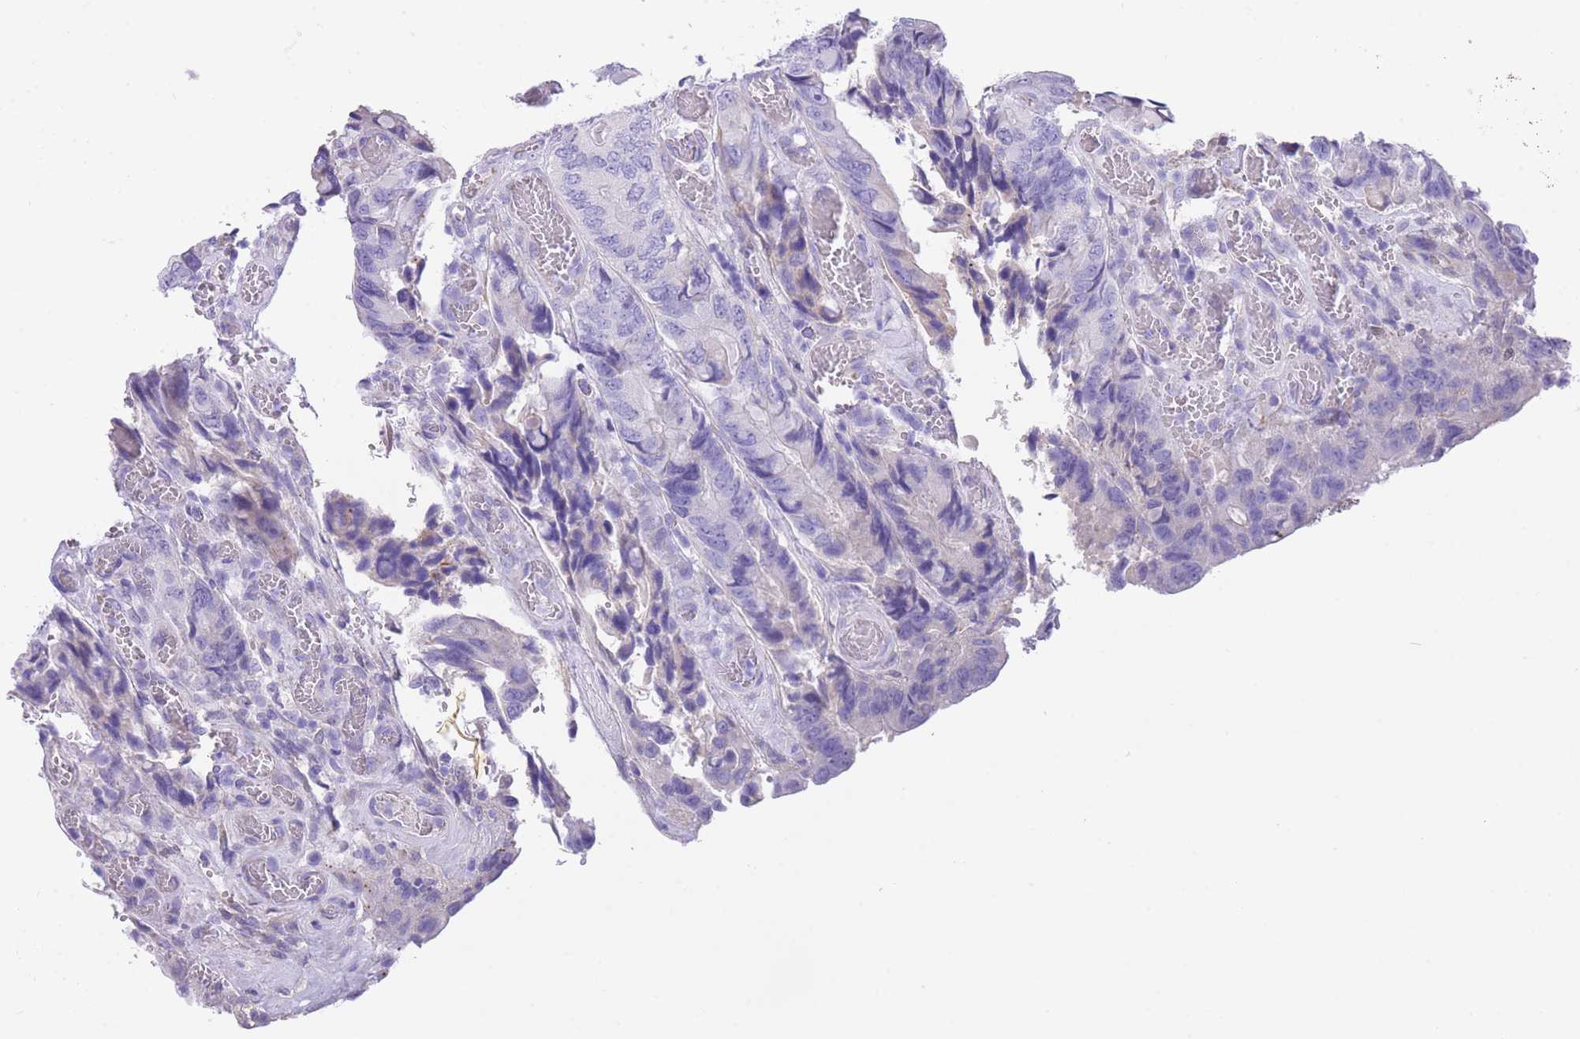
{"staining": {"intensity": "negative", "quantity": "none", "location": "none"}, "tissue": "colorectal cancer", "cell_type": "Tumor cells", "image_type": "cancer", "snomed": [{"axis": "morphology", "description": "Adenocarcinoma, NOS"}, {"axis": "topography", "description": "Colon"}], "caption": "A high-resolution micrograph shows immunohistochemistry (IHC) staining of colorectal cancer, which reveals no significant staining in tumor cells. (IHC, brightfield microscopy, high magnification).", "gene": "PGM1", "patient": {"sex": "male", "age": 84}}